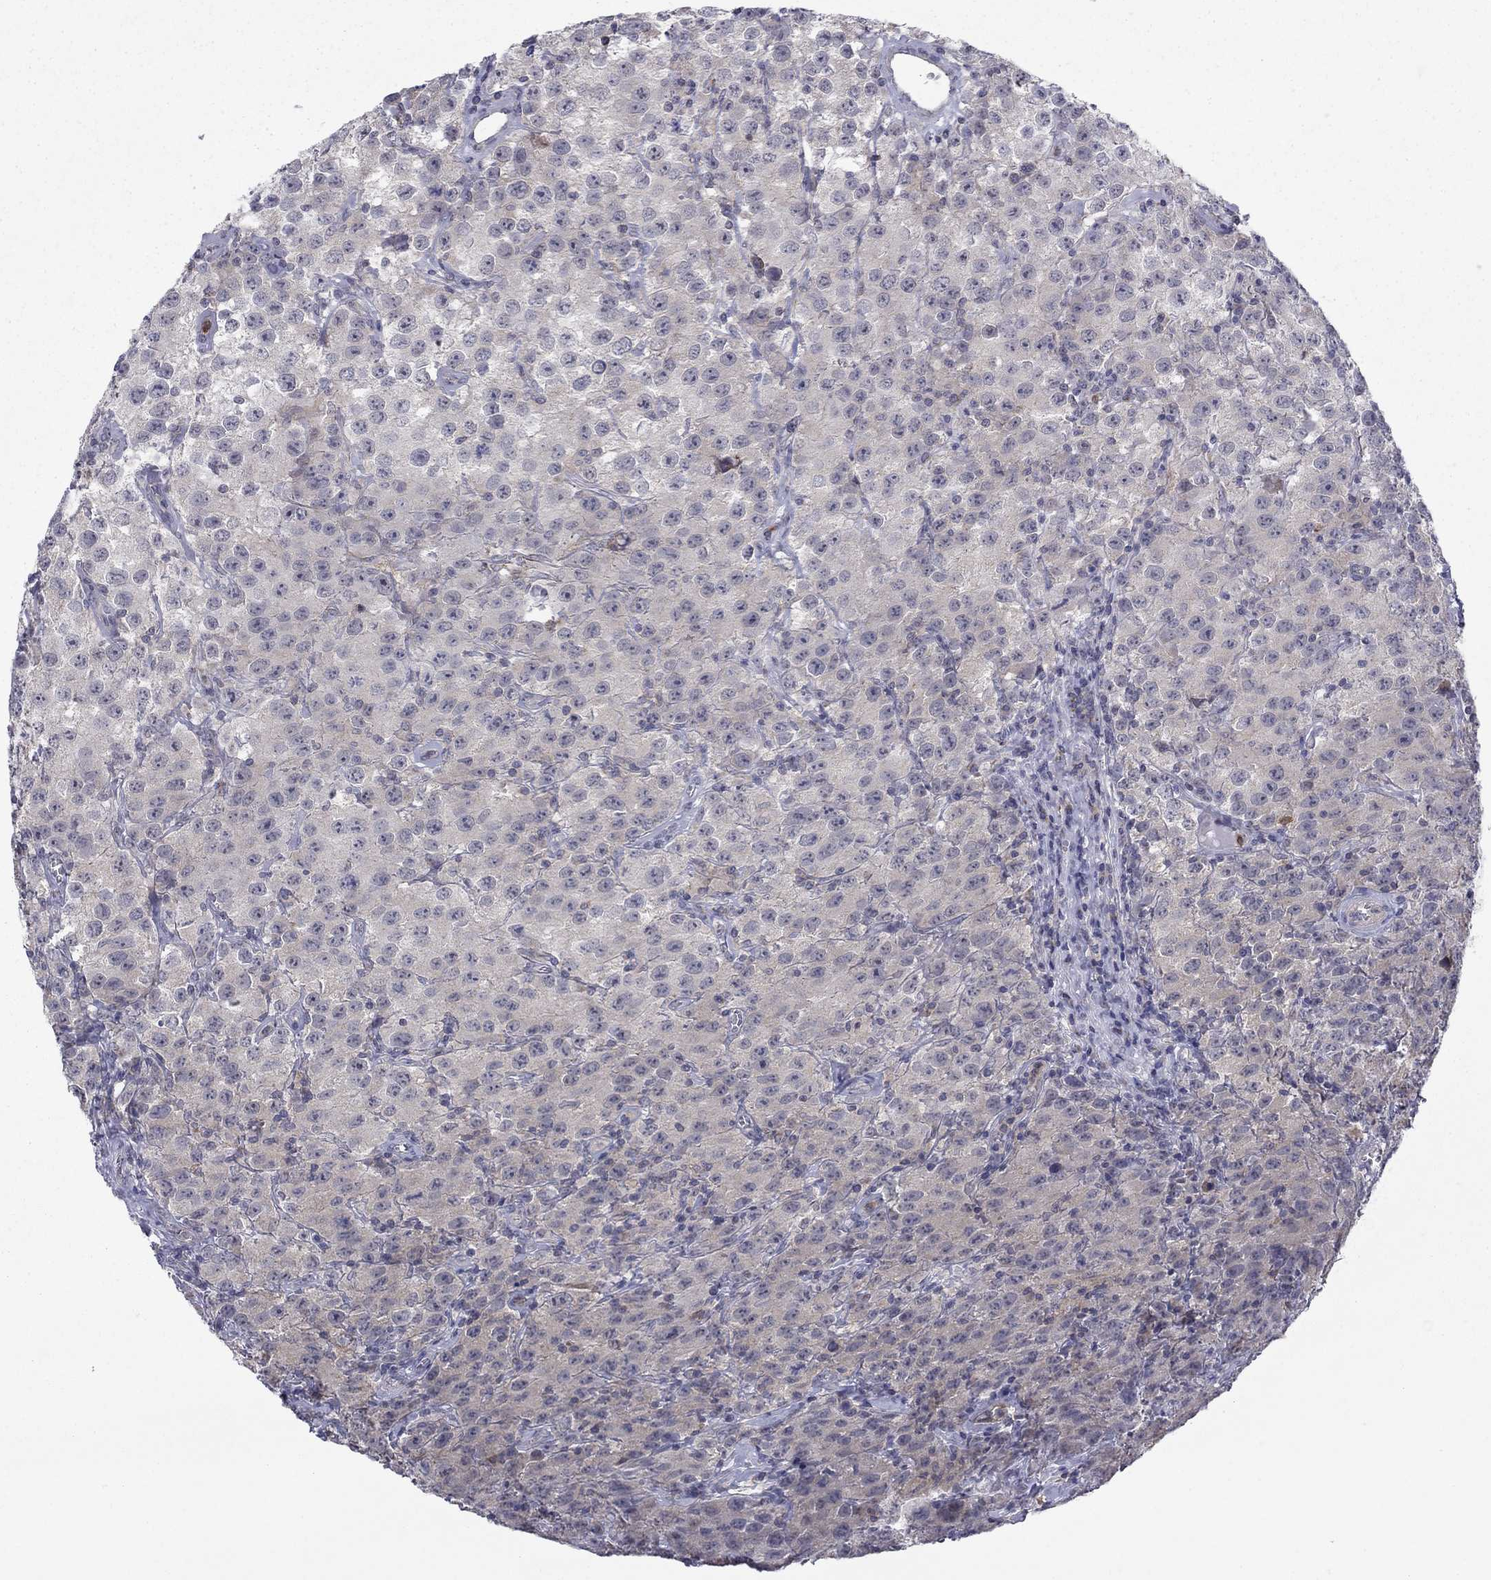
{"staining": {"intensity": "negative", "quantity": "none", "location": "none"}, "tissue": "testis cancer", "cell_type": "Tumor cells", "image_type": "cancer", "snomed": [{"axis": "morphology", "description": "Seminoma, NOS"}, {"axis": "topography", "description": "Testis"}], "caption": "Protein analysis of testis seminoma demonstrates no significant expression in tumor cells.", "gene": "DOP1B", "patient": {"sex": "male", "age": 52}}